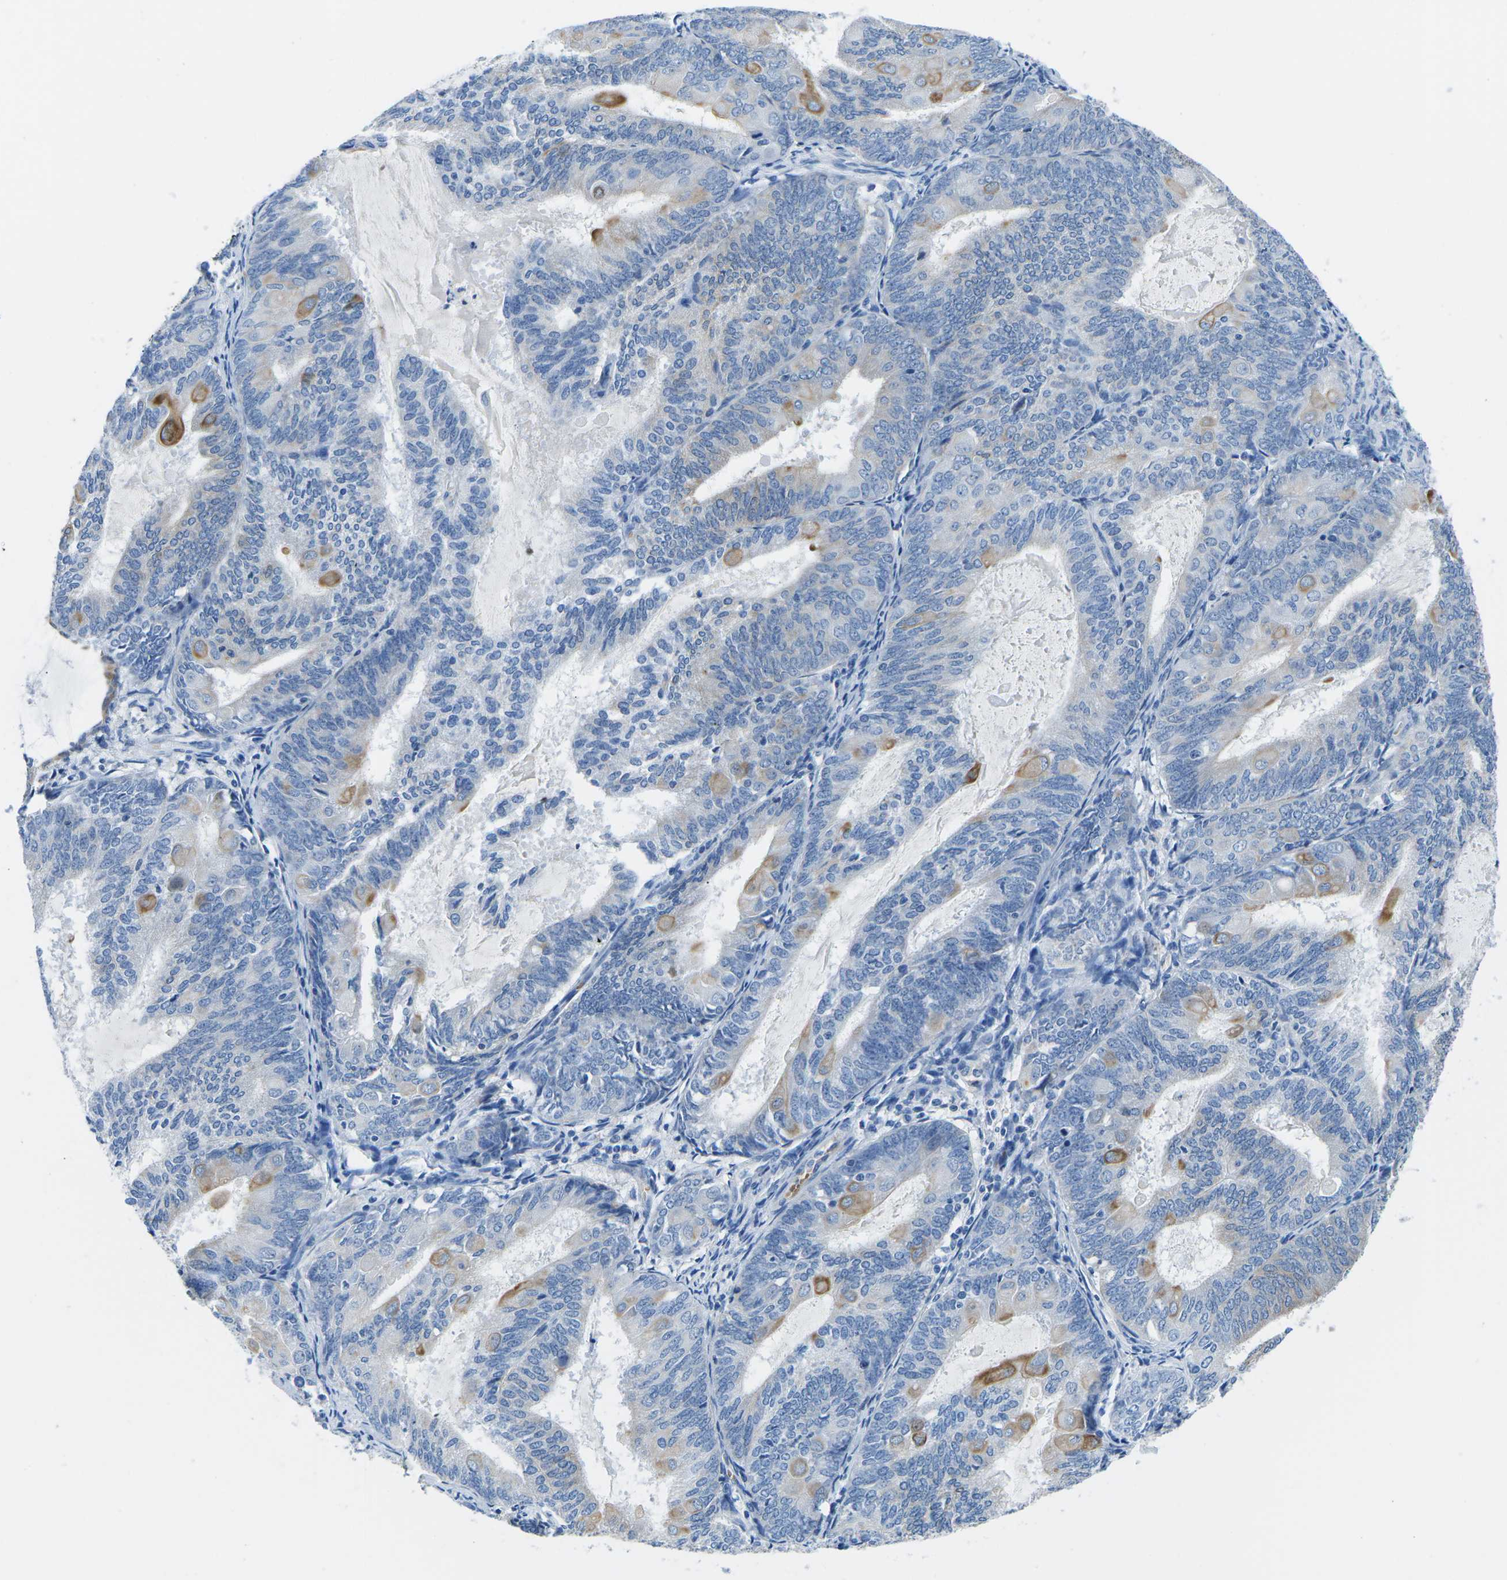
{"staining": {"intensity": "weak", "quantity": "<25%", "location": "cytoplasmic/membranous"}, "tissue": "endometrial cancer", "cell_type": "Tumor cells", "image_type": "cancer", "snomed": [{"axis": "morphology", "description": "Adenocarcinoma, NOS"}, {"axis": "topography", "description": "Endometrium"}], "caption": "High magnification brightfield microscopy of endometrial adenocarcinoma stained with DAB (brown) and counterstained with hematoxylin (blue): tumor cells show no significant expression. Nuclei are stained in blue.", "gene": "TM6SF1", "patient": {"sex": "female", "age": 81}}